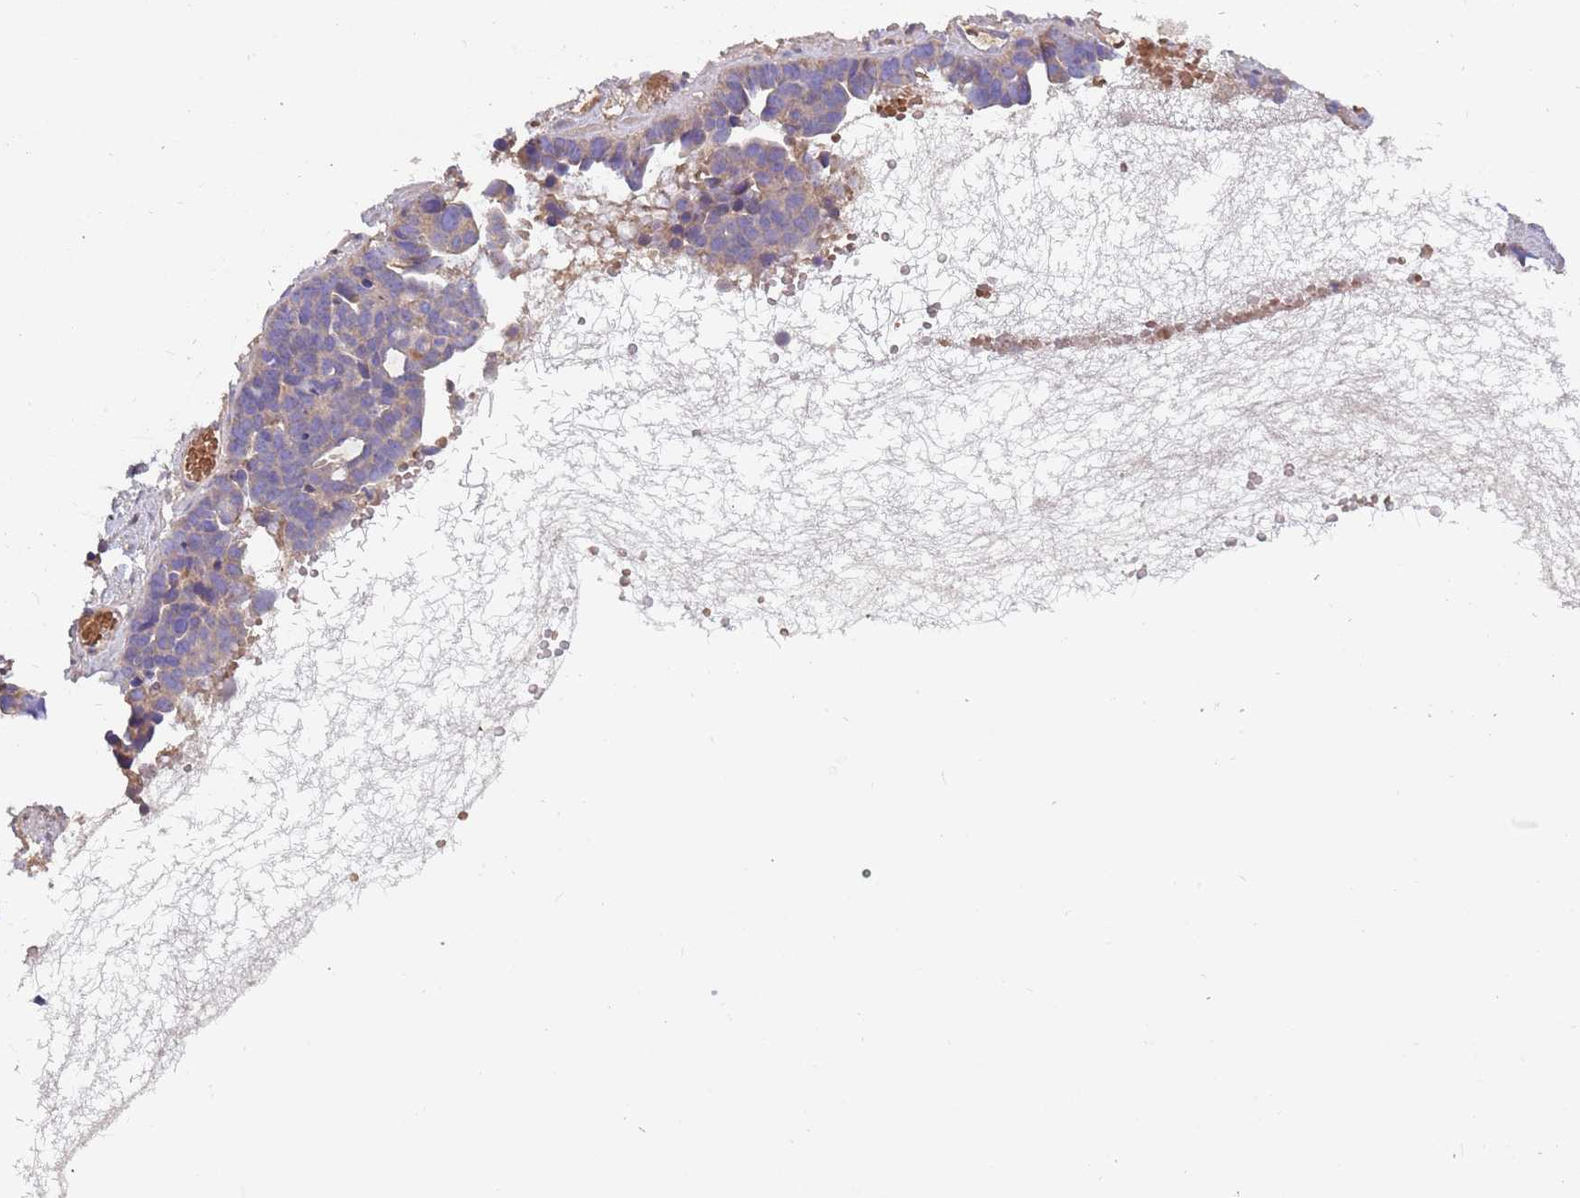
{"staining": {"intensity": "negative", "quantity": "none", "location": "none"}, "tissue": "ovarian cancer", "cell_type": "Tumor cells", "image_type": "cancer", "snomed": [{"axis": "morphology", "description": "Cystadenocarcinoma, serous, NOS"}, {"axis": "topography", "description": "Ovary"}], "caption": "Immunohistochemistry photomicrograph of neoplastic tissue: human serous cystadenocarcinoma (ovarian) stained with DAB (3,3'-diaminobenzidine) shows no significant protein expression in tumor cells.", "gene": "TRMO", "patient": {"sex": "female", "age": 54}}